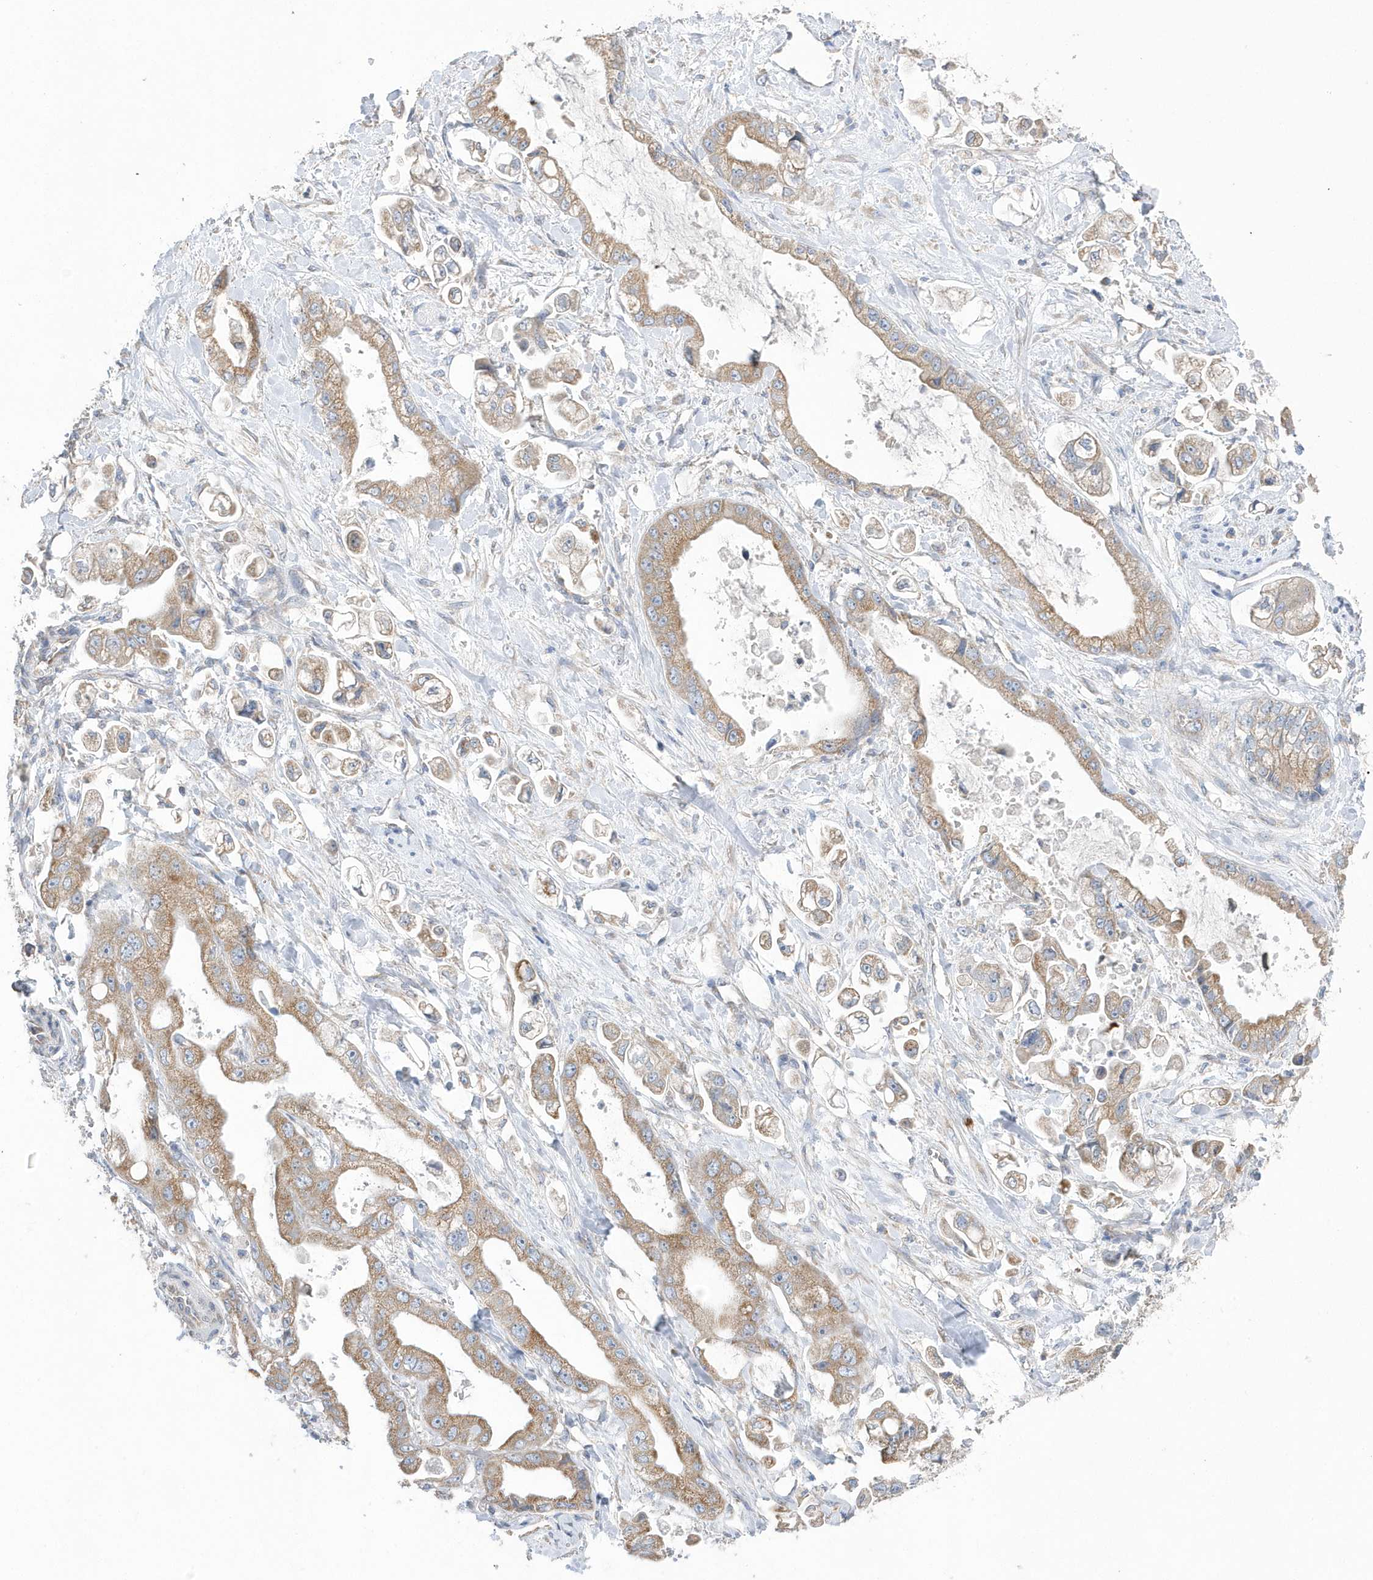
{"staining": {"intensity": "moderate", "quantity": ">75%", "location": "cytoplasmic/membranous"}, "tissue": "stomach cancer", "cell_type": "Tumor cells", "image_type": "cancer", "snomed": [{"axis": "morphology", "description": "Adenocarcinoma, NOS"}, {"axis": "topography", "description": "Stomach"}], "caption": "Immunohistochemical staining of human adenocarcinoma (stomach) demonstrates moderate cytoplasmic/membranous protein positivity in approximately >75% of tumor cells.", "gene": "SPATA5", "patient": {"sex": "male", "age": 62}}